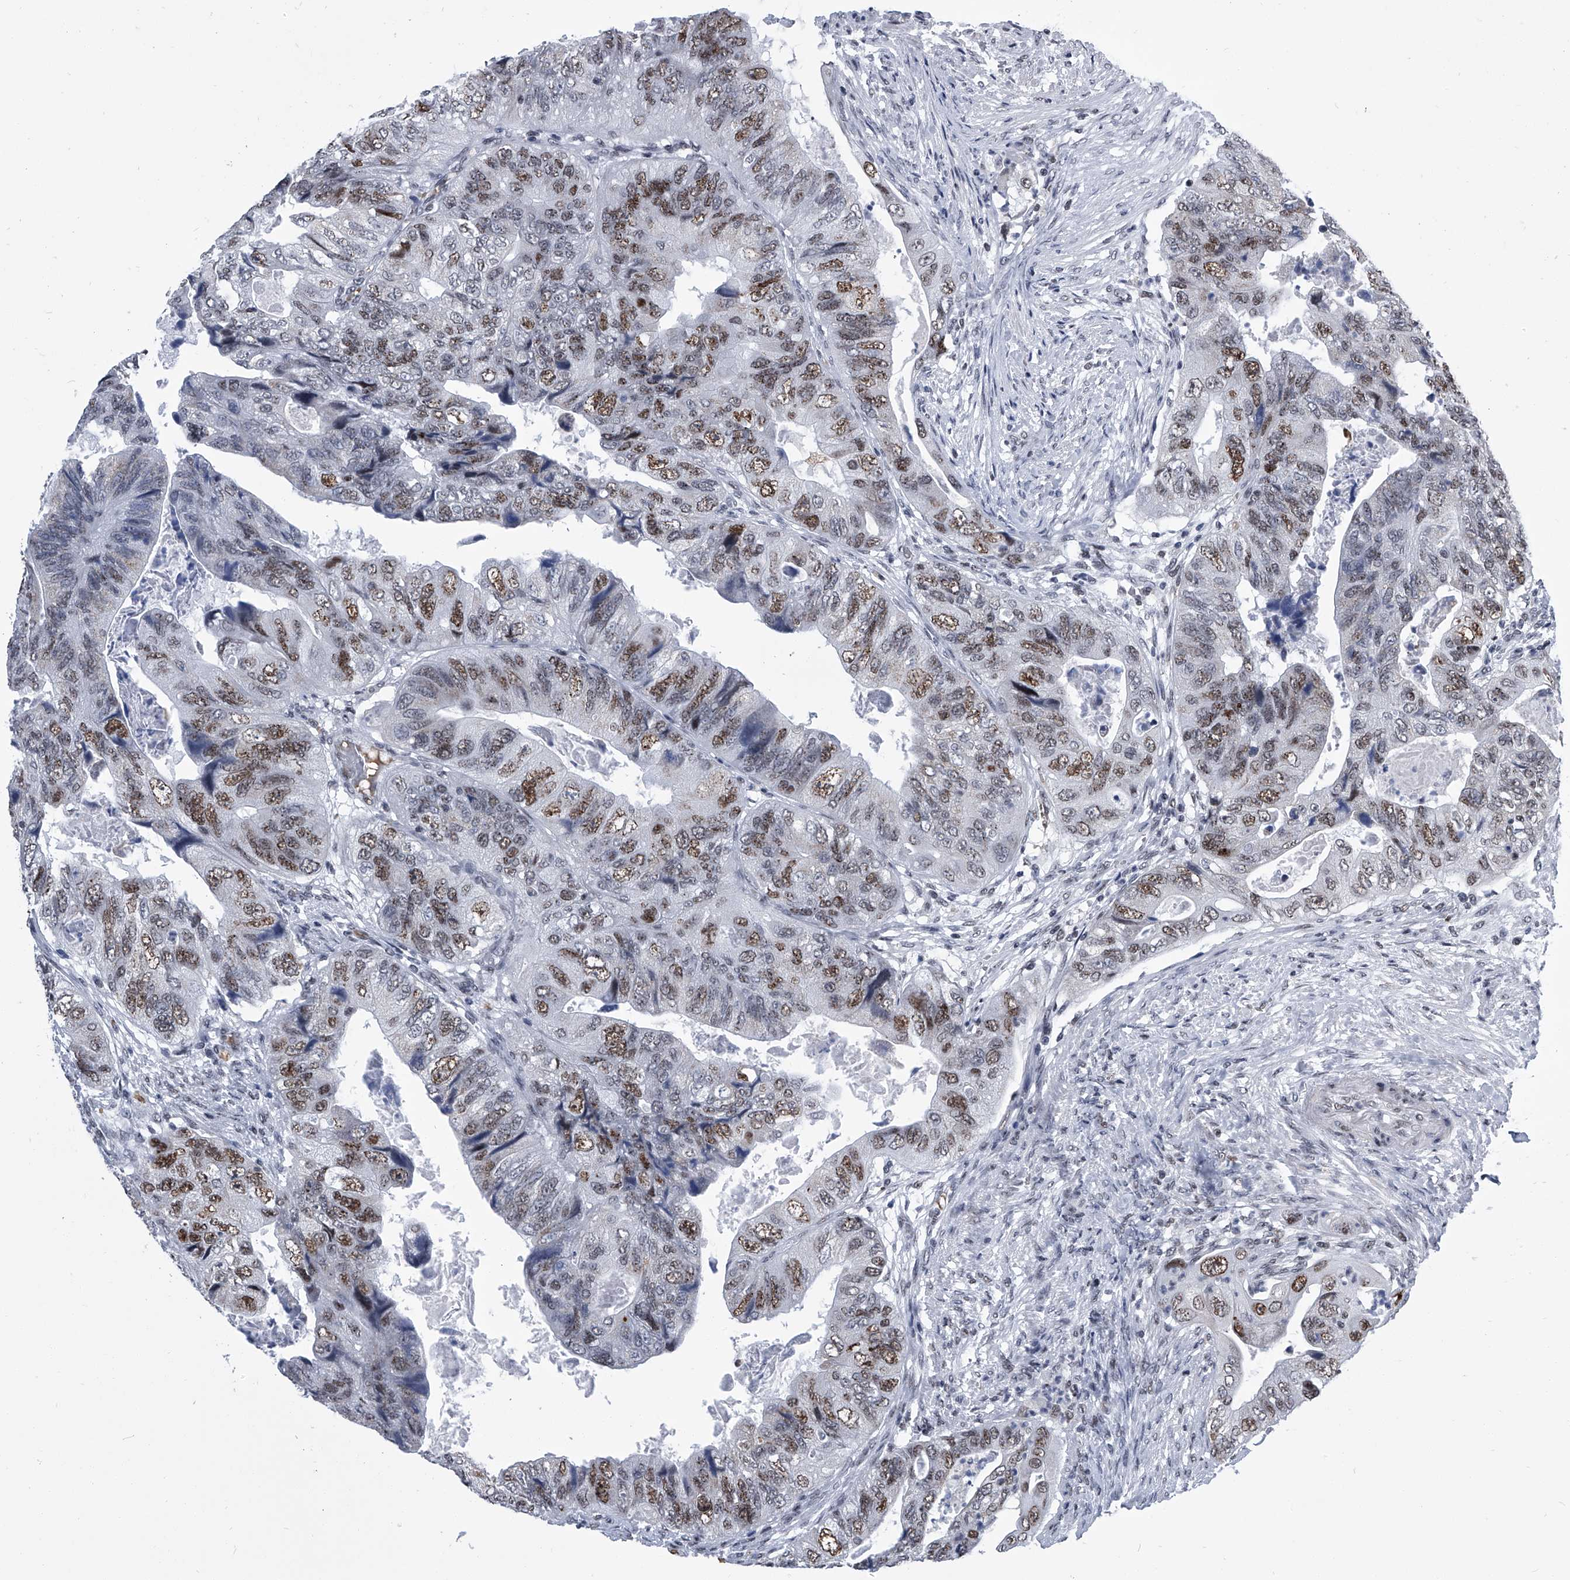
{"staining": {"intensity": "moderate", "quantity": ">75%", "location": "nuclear"}, "tissue": "colorectal cancer", "cell_type": "Tumor cells", "image_type": "cancer", "snomed": [{"axis": "morphology", "description": "Adenocarcinoma, NOS"}, {"axis": "topography", "description": "Rectum"}], "caption": "Protein staining reveals moderate nuclear positivity in approximately >75% of tumor cells in adenocarcinoma (colorectal). (IHC, brightfield microscopy, high magnification).", "gene": "SIM2", "patient": {"sex": "male", "age": 63}}